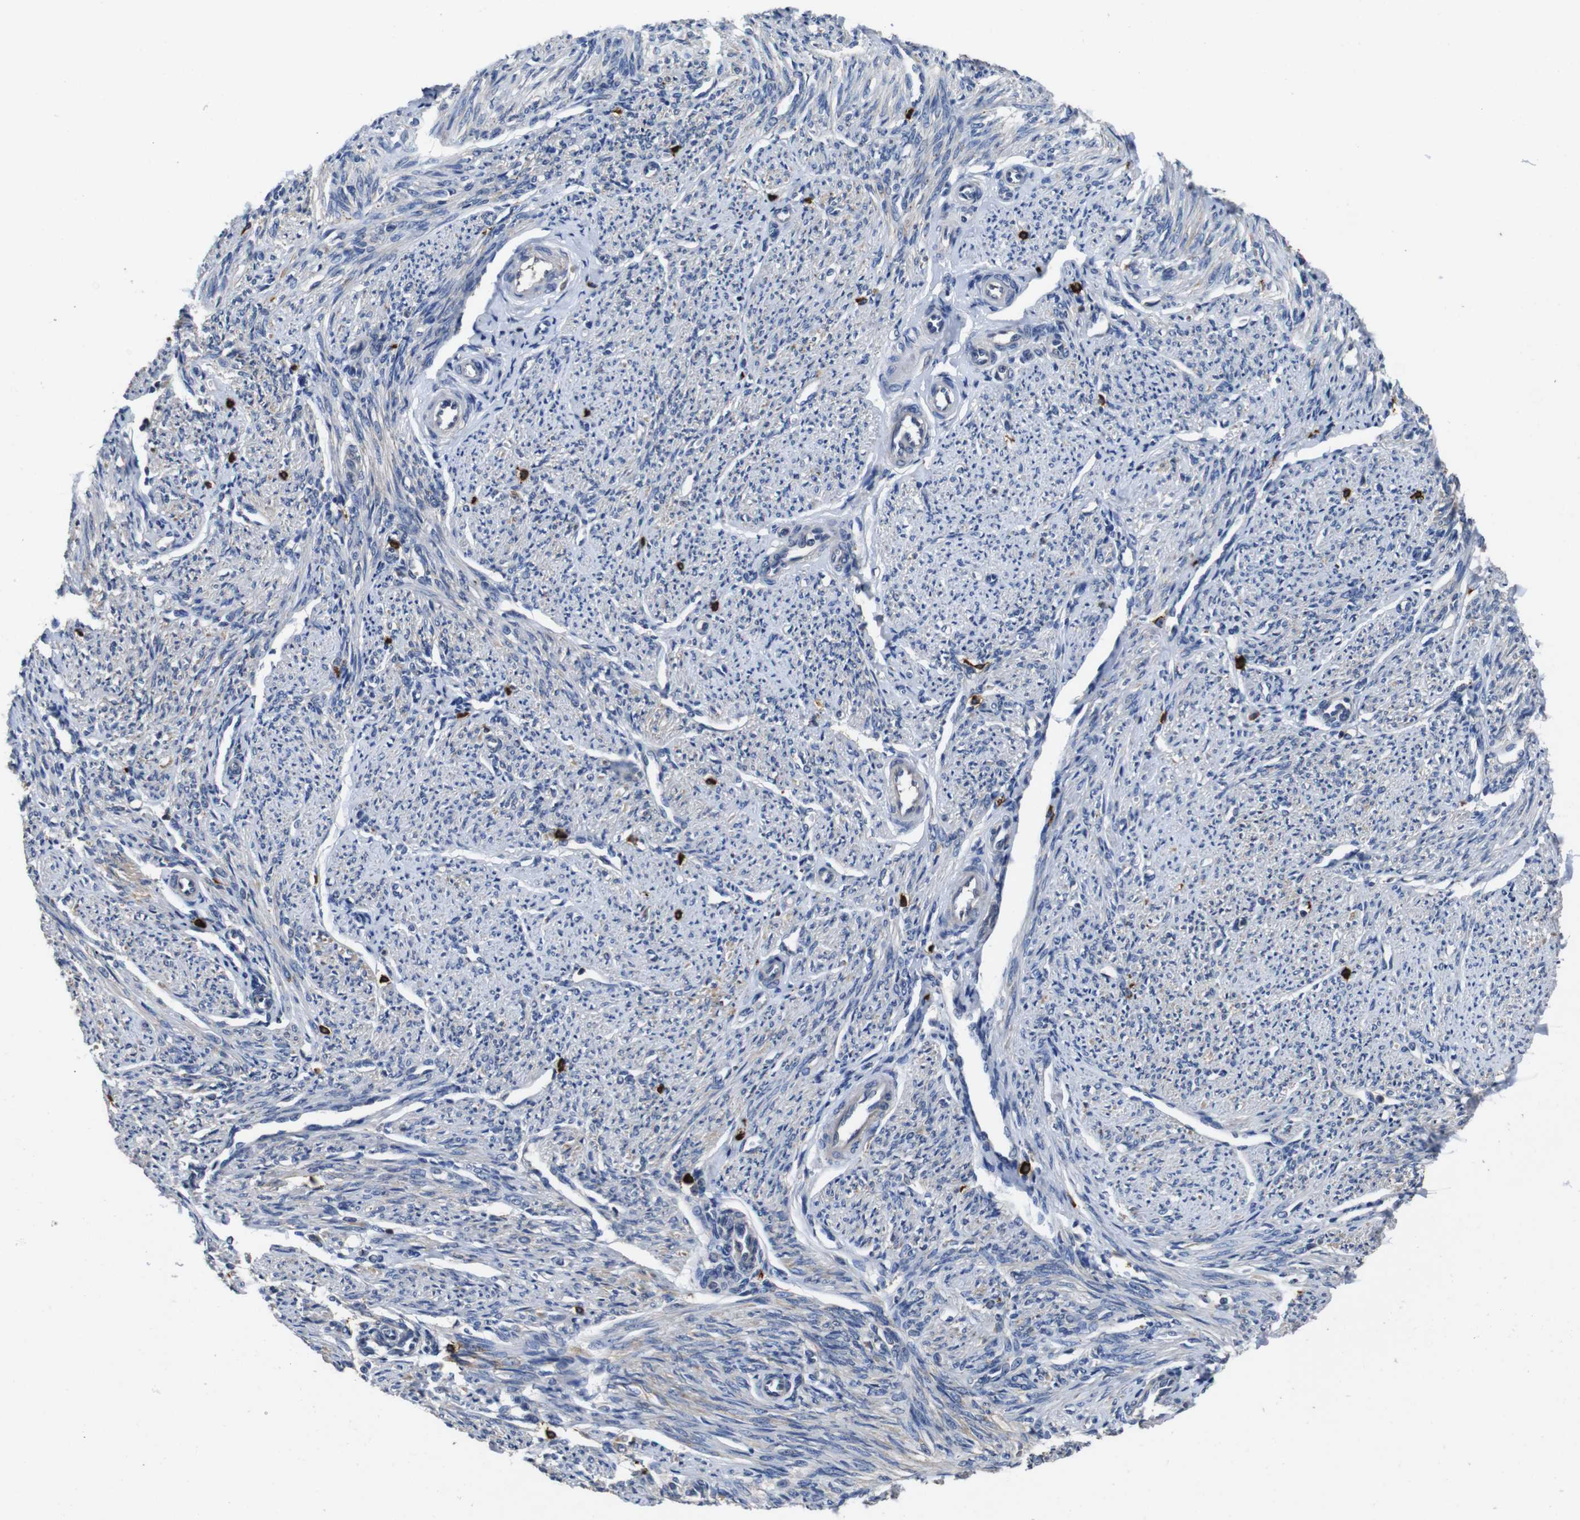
{"staining": {"intensity": "negative", "quantity": "none", "location": "none"}, "tissue": "smooth muscle", "cell_type": "Smooth muscle cells", "image_type": "normal", "snomed": [{"axis": "morphology", "description": "Normal tissue, NOS"}, {"axis": "topography", "description": "Smooth muscle"}], "caption": "A high-resolution image shows immunohistochemistry (IHC) staining of benign smooth muscle, which exhibits no significant positivity in smooth muscle cells.", "gene": "GLIPR1", "patient": {"sex": "female", "age": 65}}